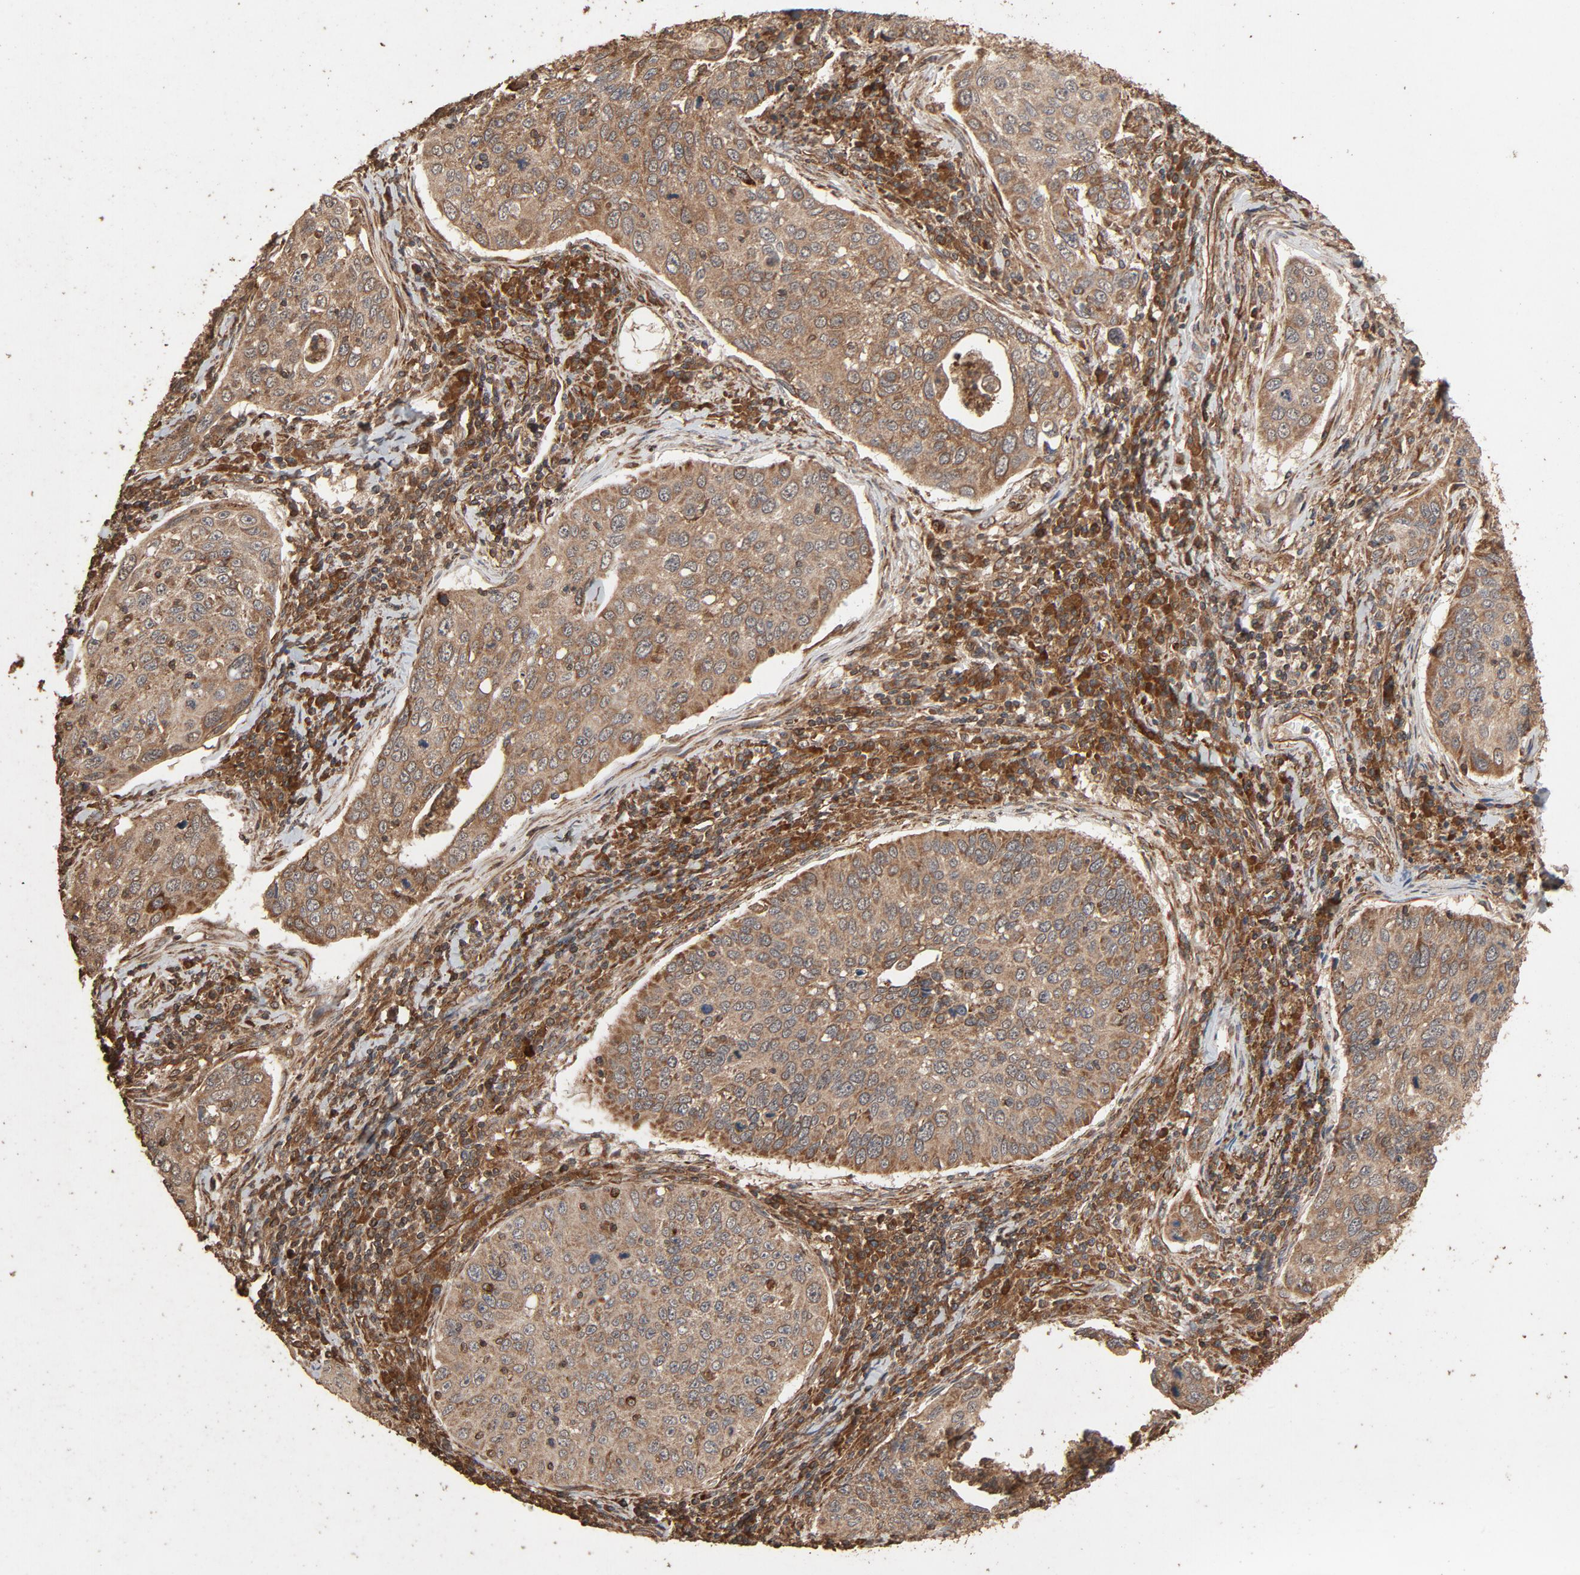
{"staining": {"intensity": "moderate", "quantity": "25%-75%", "location": "cytoplasmic/membranous"}, "tissue": "cervical cancer", "cell_type": "Tumor cells", "image_type": "cancer", "snomed": [{"axis": "morphology", "description": "Squamous cell carcinoma, NOS"}, {"axis": "topography", "description": "Cervix"}], "caption": "A photomicrograph of human cervical squamous cell carcinoma stained for a protein reveals moderate cytoplasmic/membranous brown staining in tumor cells. (brown staining indicates protein expression, while blue staining denotes nuclei).", "gene": "RPS6KA6", "patient": {"sex": "female", "age": 53}}